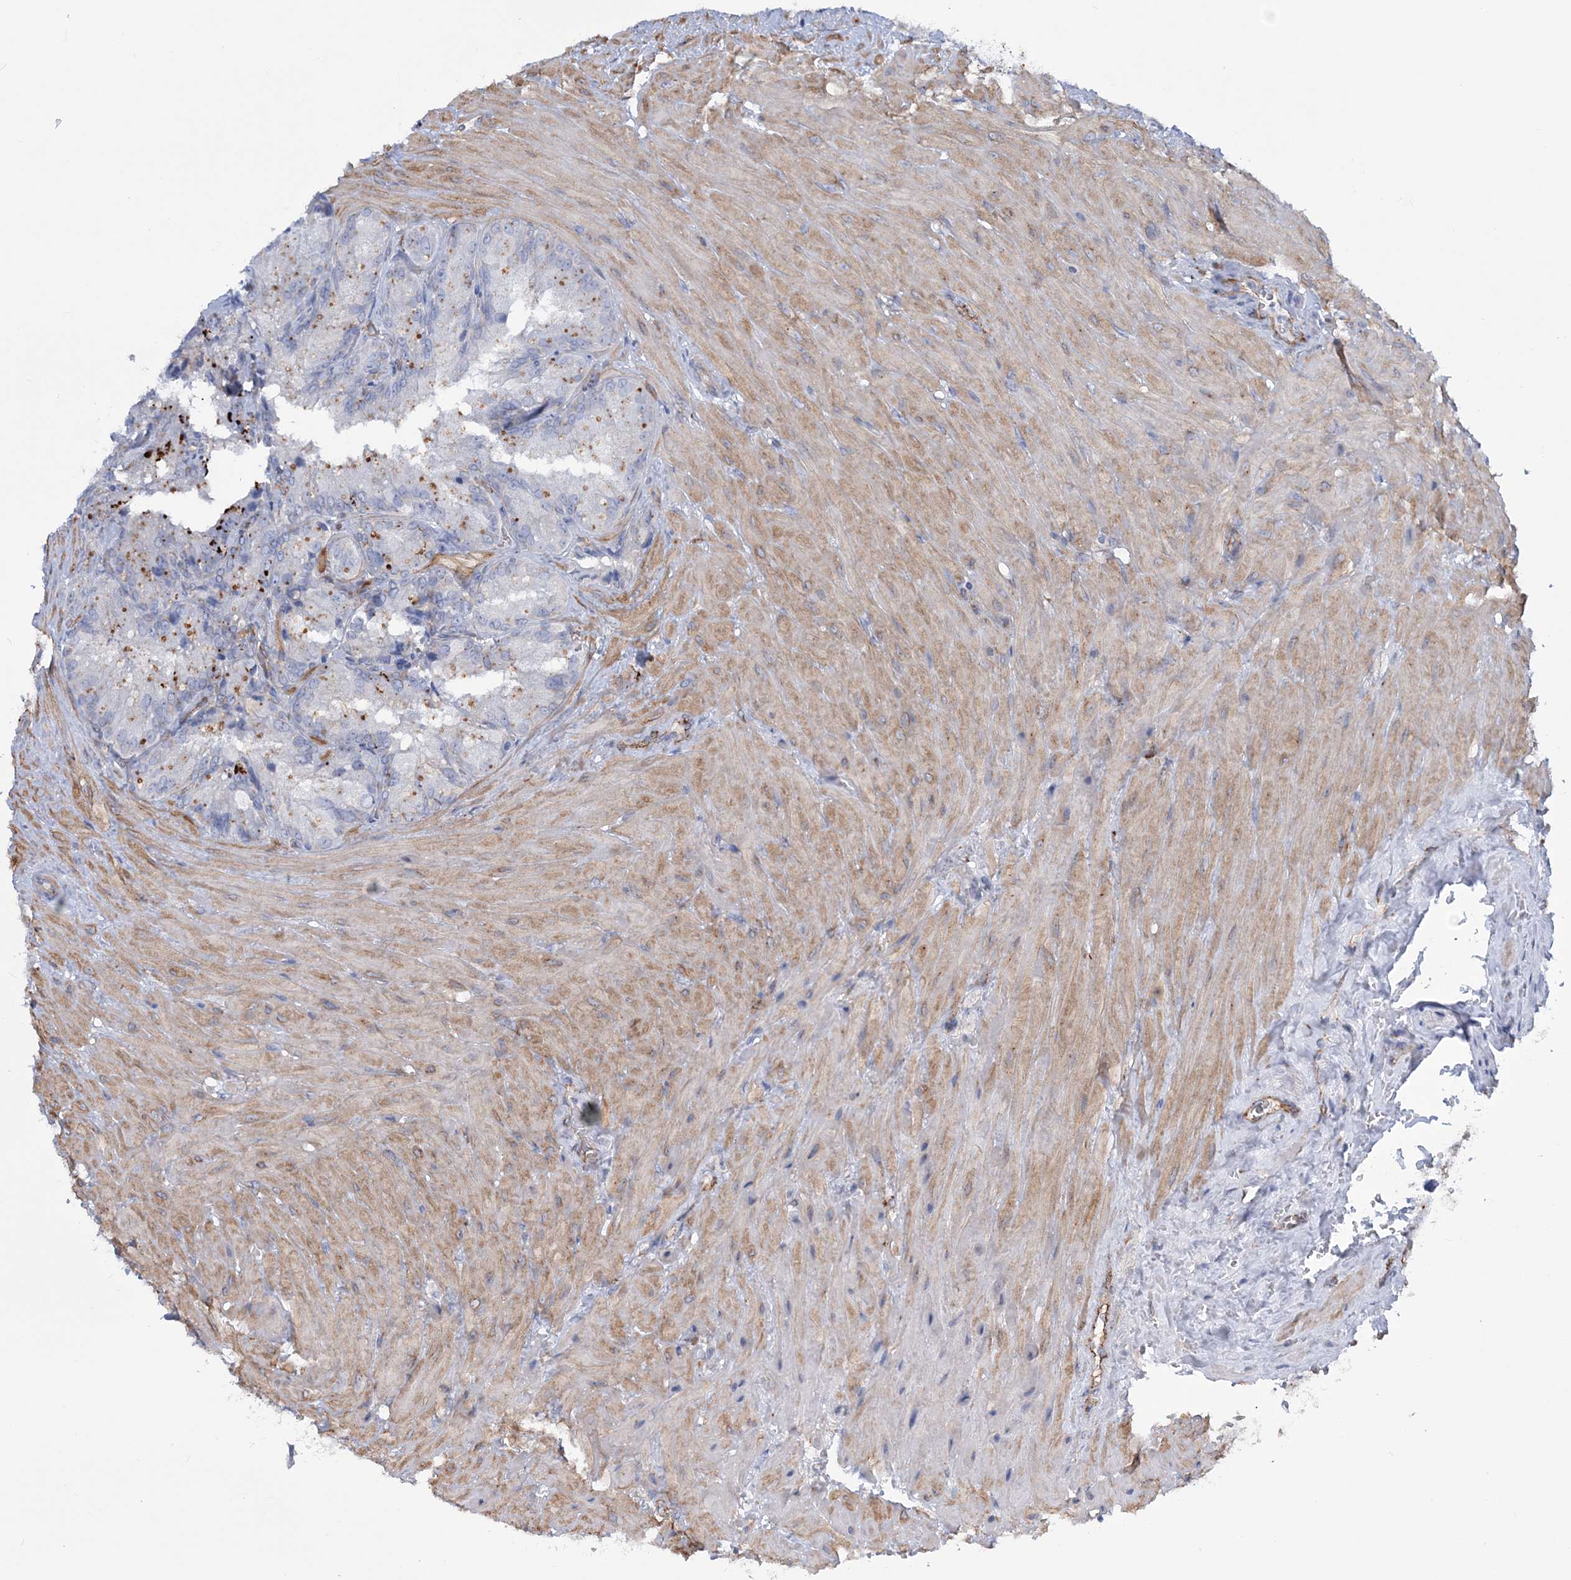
{"staining": {"intensity": "negative", "quantity": "none", "location": "none"}, "tissue": "seminal vesicle", "cell_type": "Glandular cells", "image_type": "normal", "snomed": [{"axis": "morphology", "description": "Normal tissue, NOS"}, {"axis": "topography", "description": "Seminal veicle"}], "caption": "This is an immunohistochemistry (IHC) image of unremarkable seminal vesicle. There is no staining in glandular cells.", "gene": "RAB11FIP5", "patient": {"sex": "male", "age": 62}}